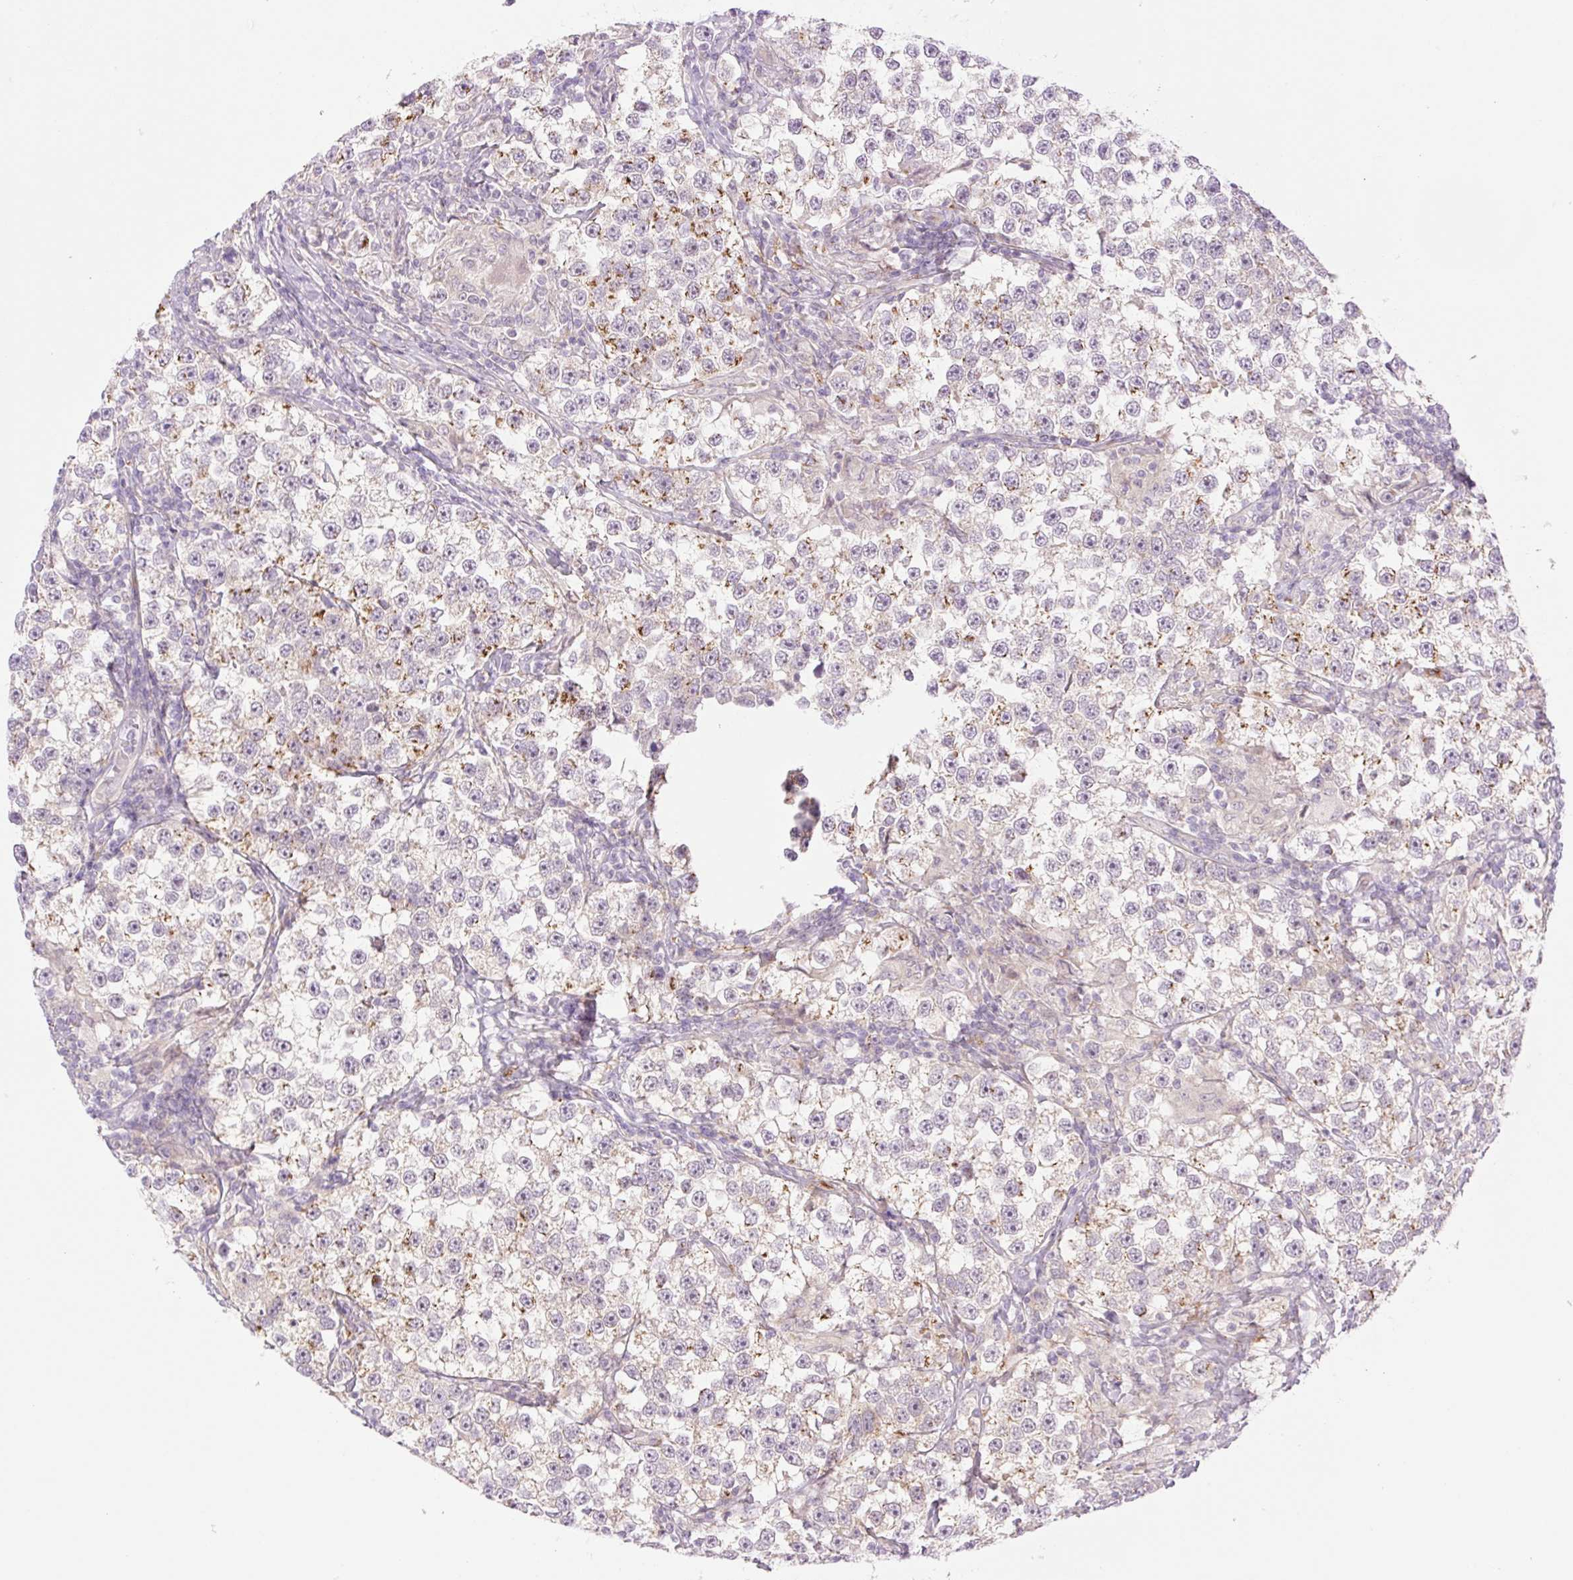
{"staining": {"intensity": "negative", "quantity": "none", "location": "none"}, "tissue": "testis cancer", "cell_type": "Tumor cells", "image_type": "cancer", "snomed": [{"axis": "morphology", "description": "Seminoma, NOS"}, {"axis": "topography", "description": "Testis"}], "caption": "A micrograph of human testis cancer is negative for staining in tumor cells.", "gene": "COL5A1", "patient": {"sex": "male", "age": 46}}